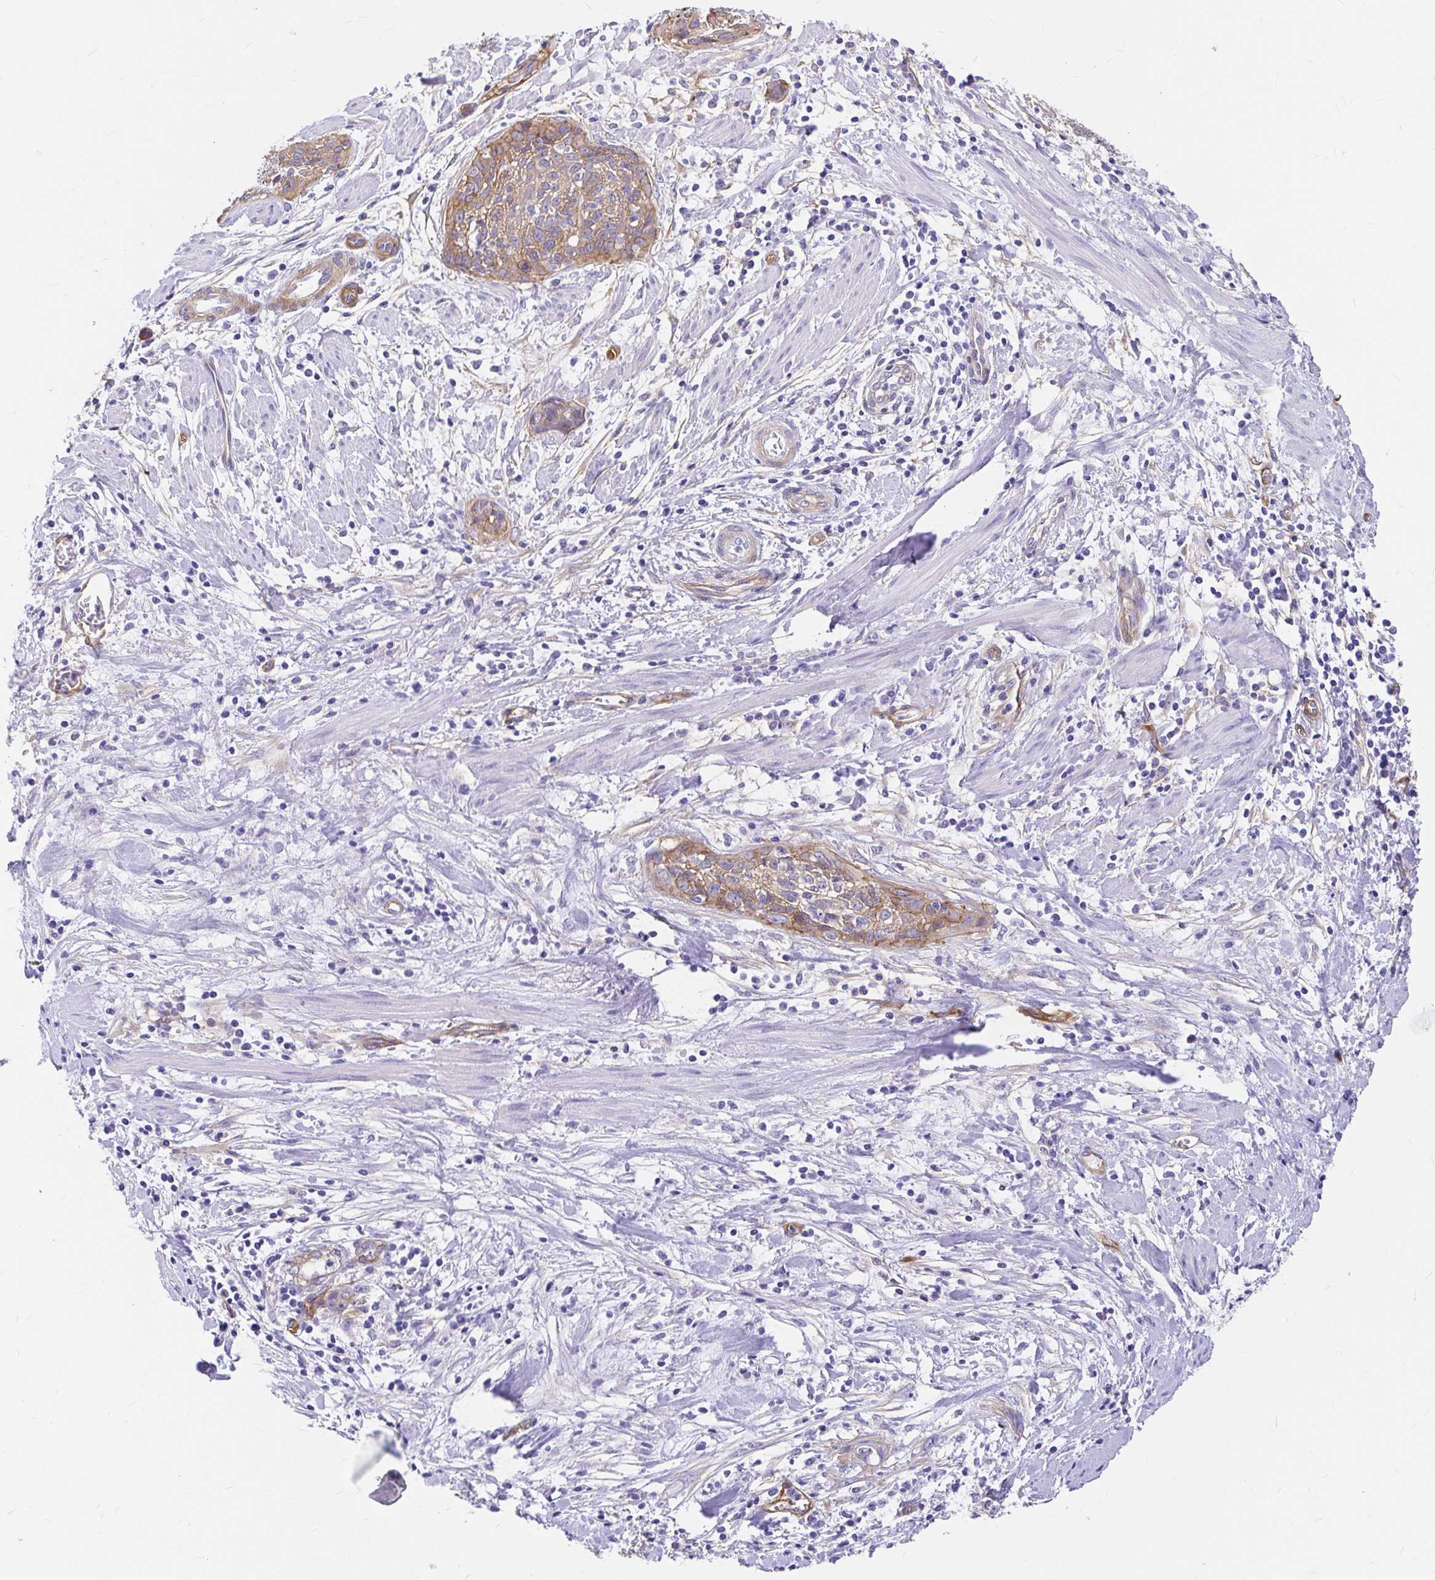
{"staining": {"intensity": "moderate", "quantity": ">75%", "location": "cytoplasmic/membranous"}, "tissue": "cervical cancer", "cell_type": "Tumor cells", "image_type": "cancer", "snomed": [{"axis": "morphology", "description": "Squamous cell carcinoma, NOS"}, {"axis": "topography", "description": "Cervix"}], "caption": "A photomicrograph of human cervical cancer stained for a protein exhibits moderate cytoplasmic/membranous brown staining in tumor cells.", "gene": "MYO1B", "patient": {"sex": "female", "age": 55}}